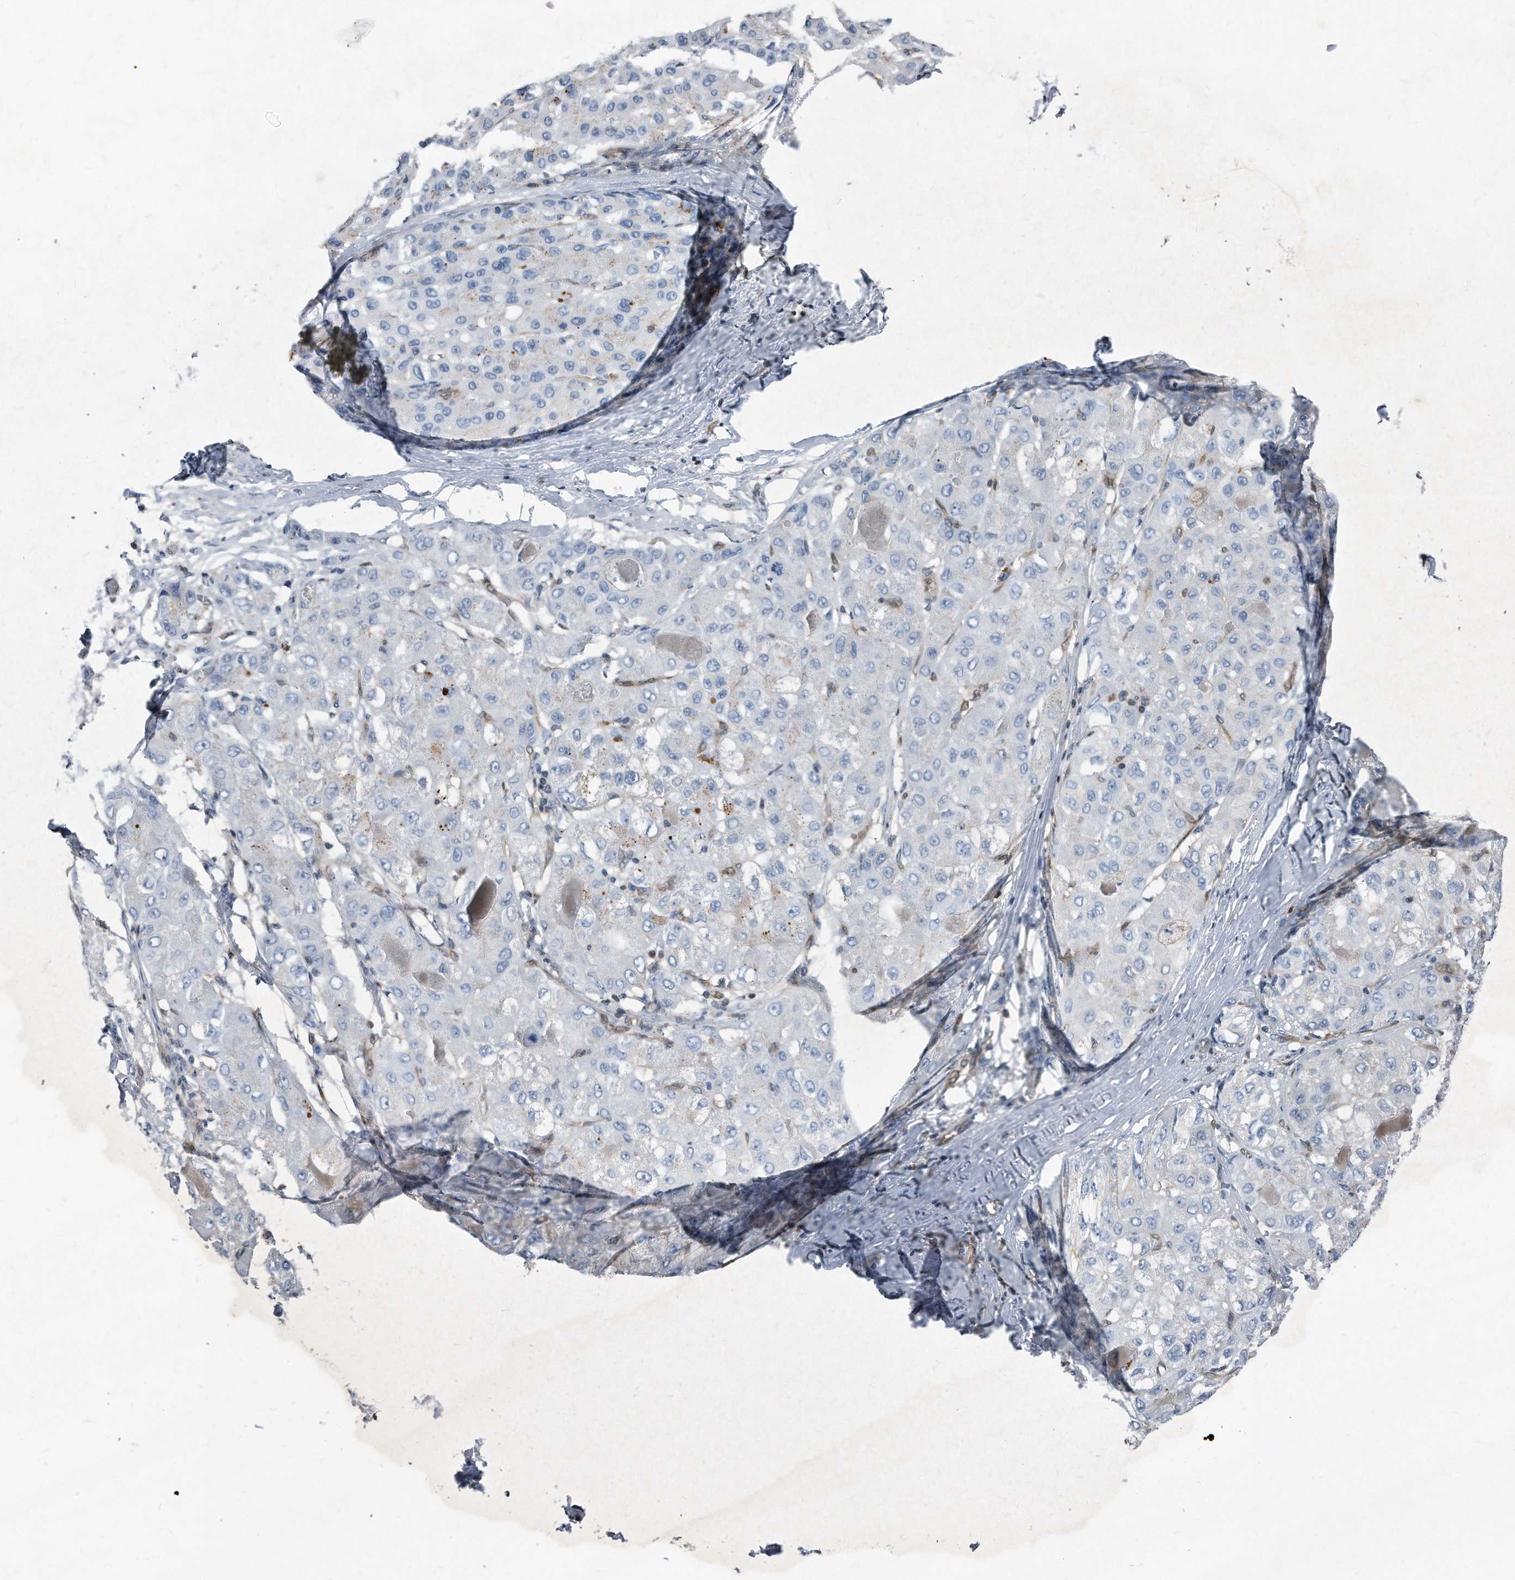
{"staining": {"intensity": "negative", "quantity": "none", "location": "none"}, "tissue": "liver cancer", "cell_type": "Tumor cells", "image_type": "cancer", "snomed": [{"axis": "morphology", "description": "Carcinoma, Hepatocellular, NOS"}, {"axis": "topography", "description": "Liver"}], "caption": "This is a histopathology image of immunohistochemistry (IHC) staining of hepatocellular carcinoma (liver), which shows no expression in tumor cells. The staining is performed using DAB brown chromogen with nuclei counter-stained in using hematoxylin.", "gene": "MAP2K6", "patient": {"sex": "male", "age": 80}}